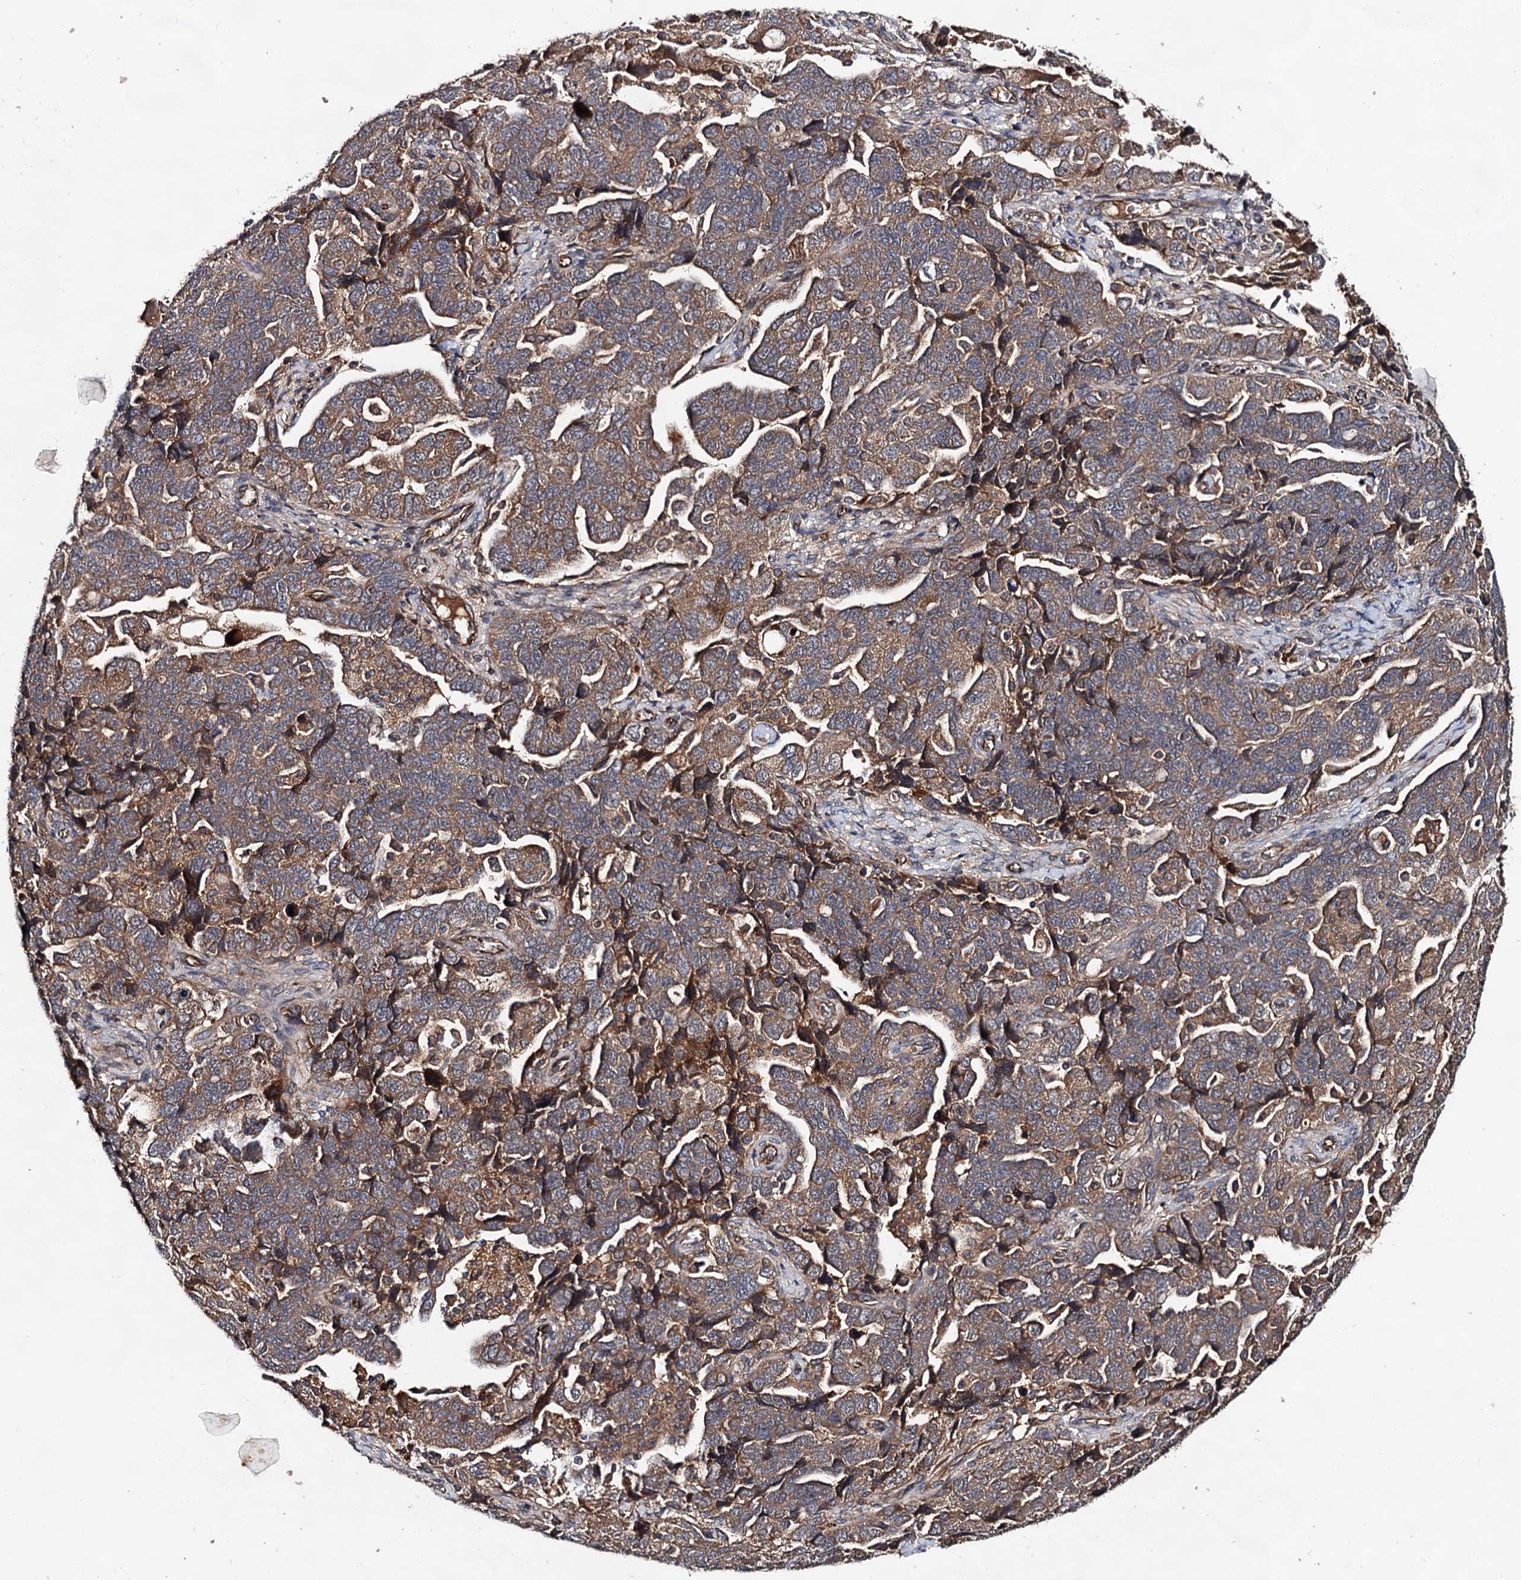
{"staining": {"intensity": "moderate", "quantity": ">75%", "location": "cytoplasmic/membranous"}, "tissue": "ovarian cancer", "cell_type": "Tumor cells", "image_type": "cancer", "snomed": [{"axis": "morphology", "description": "Carcinoma, NOS"}, {"axis": "morphology", "description": "Cystadenocarcinoma, serous, NOS"}, {"axis": "topography", "description": "Ovary"}], "caption": "Human ovarian carcinoma stained with a brown dye displays moderate cytoplasmic/membranous positive staining in about >75% of tumor cells.", "gene": "TEX9", "patient": {"sex": "female", "age": 69}}